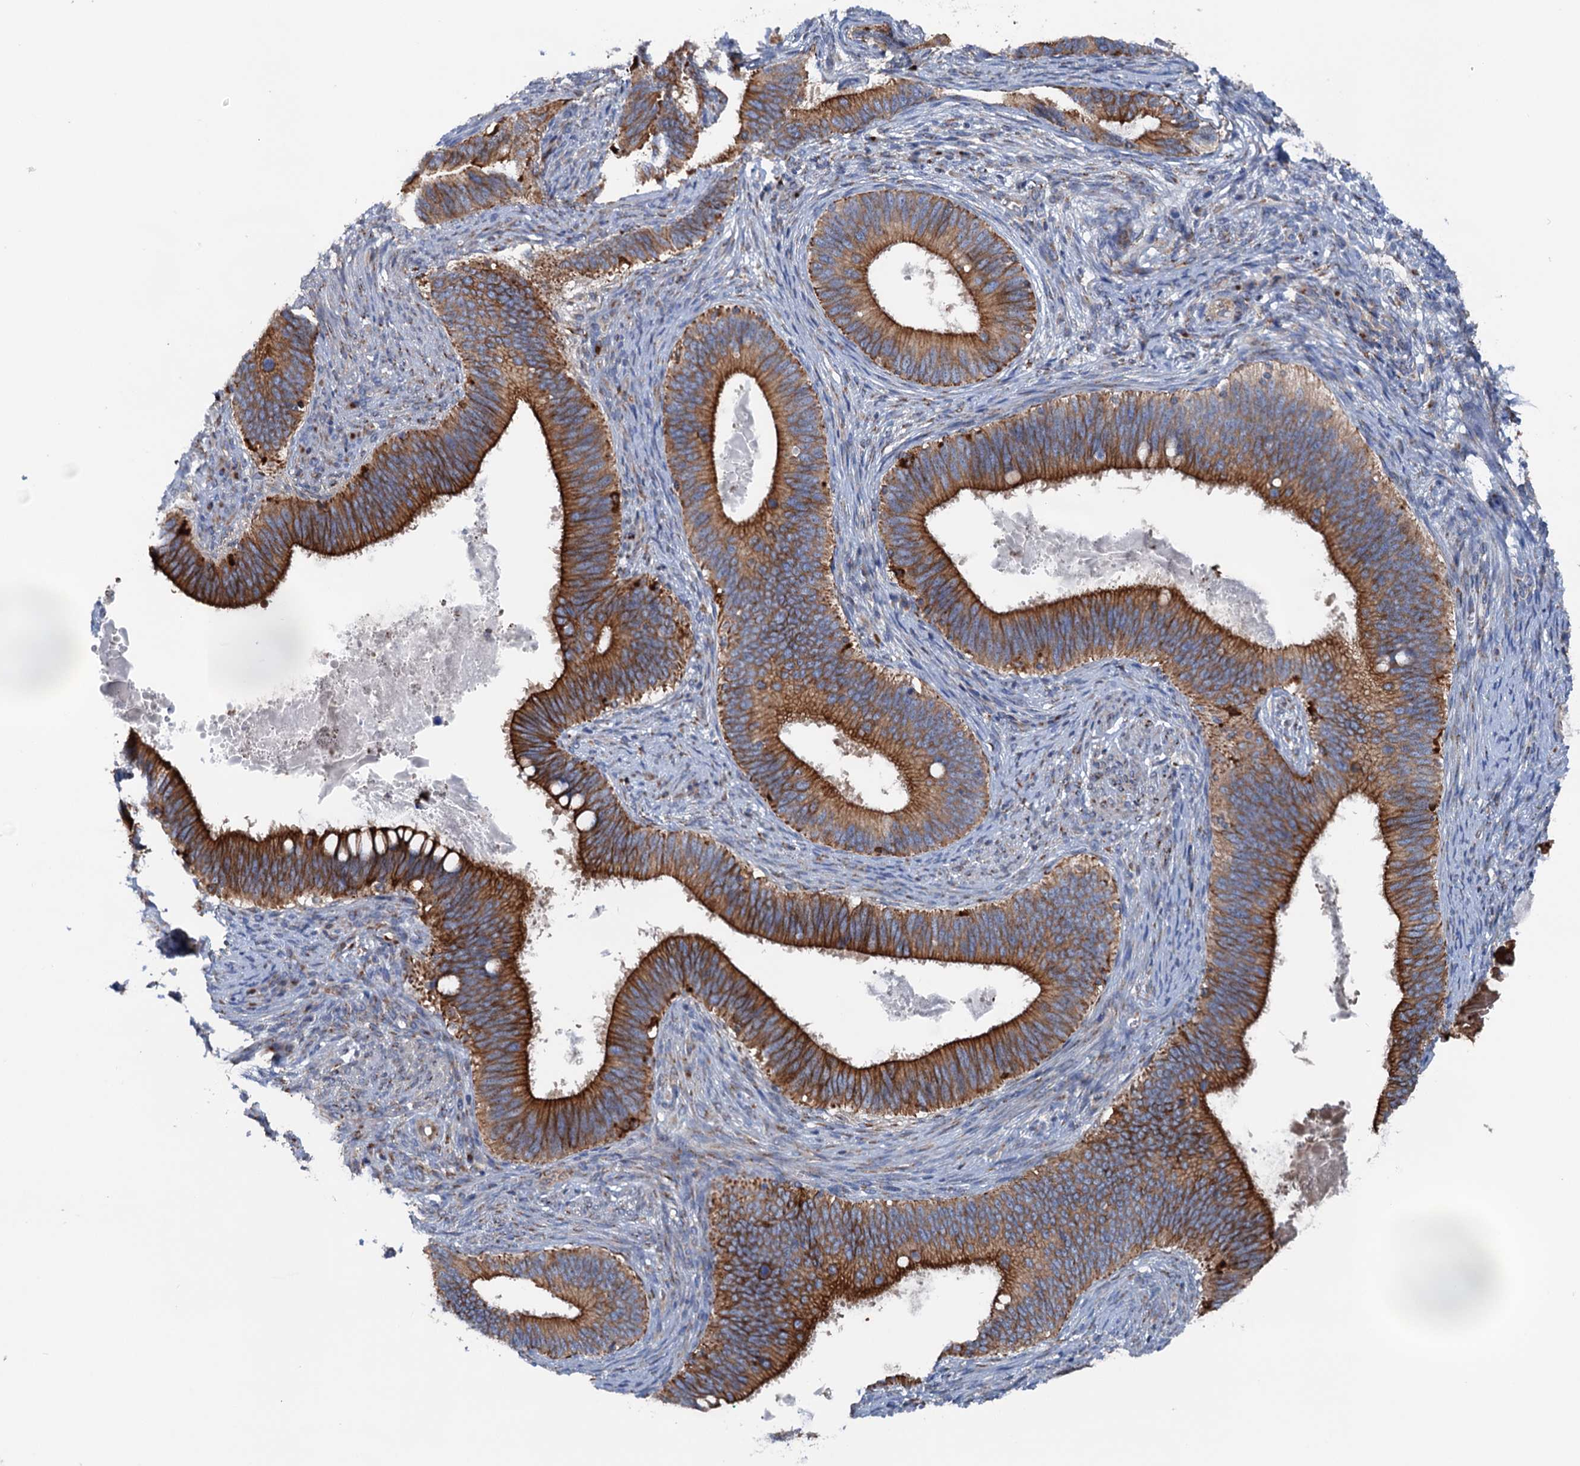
{"staining": {"intensity": "strong", "quantity": ">75%", "location": "cytoplasmic/membranous"}, "tissue": "cervical cancer", "cell_type": "Tumor cells", "image_type": "cancer", "snomed": [{"axis": "morphology", "description": "Adenocarcinoma, NOS"}, {"axis": "topography", "description": "Cervix"}], "caption": "Protein staining displays strong cytoplasmic/membranous staining in about >75% of tumor cells in cervical cancer. (brown staining indicates protein expression, while blue staining denotes nuclei).", "gene": "EIPR1", "patient": {"sex": "female", "age": 42}}